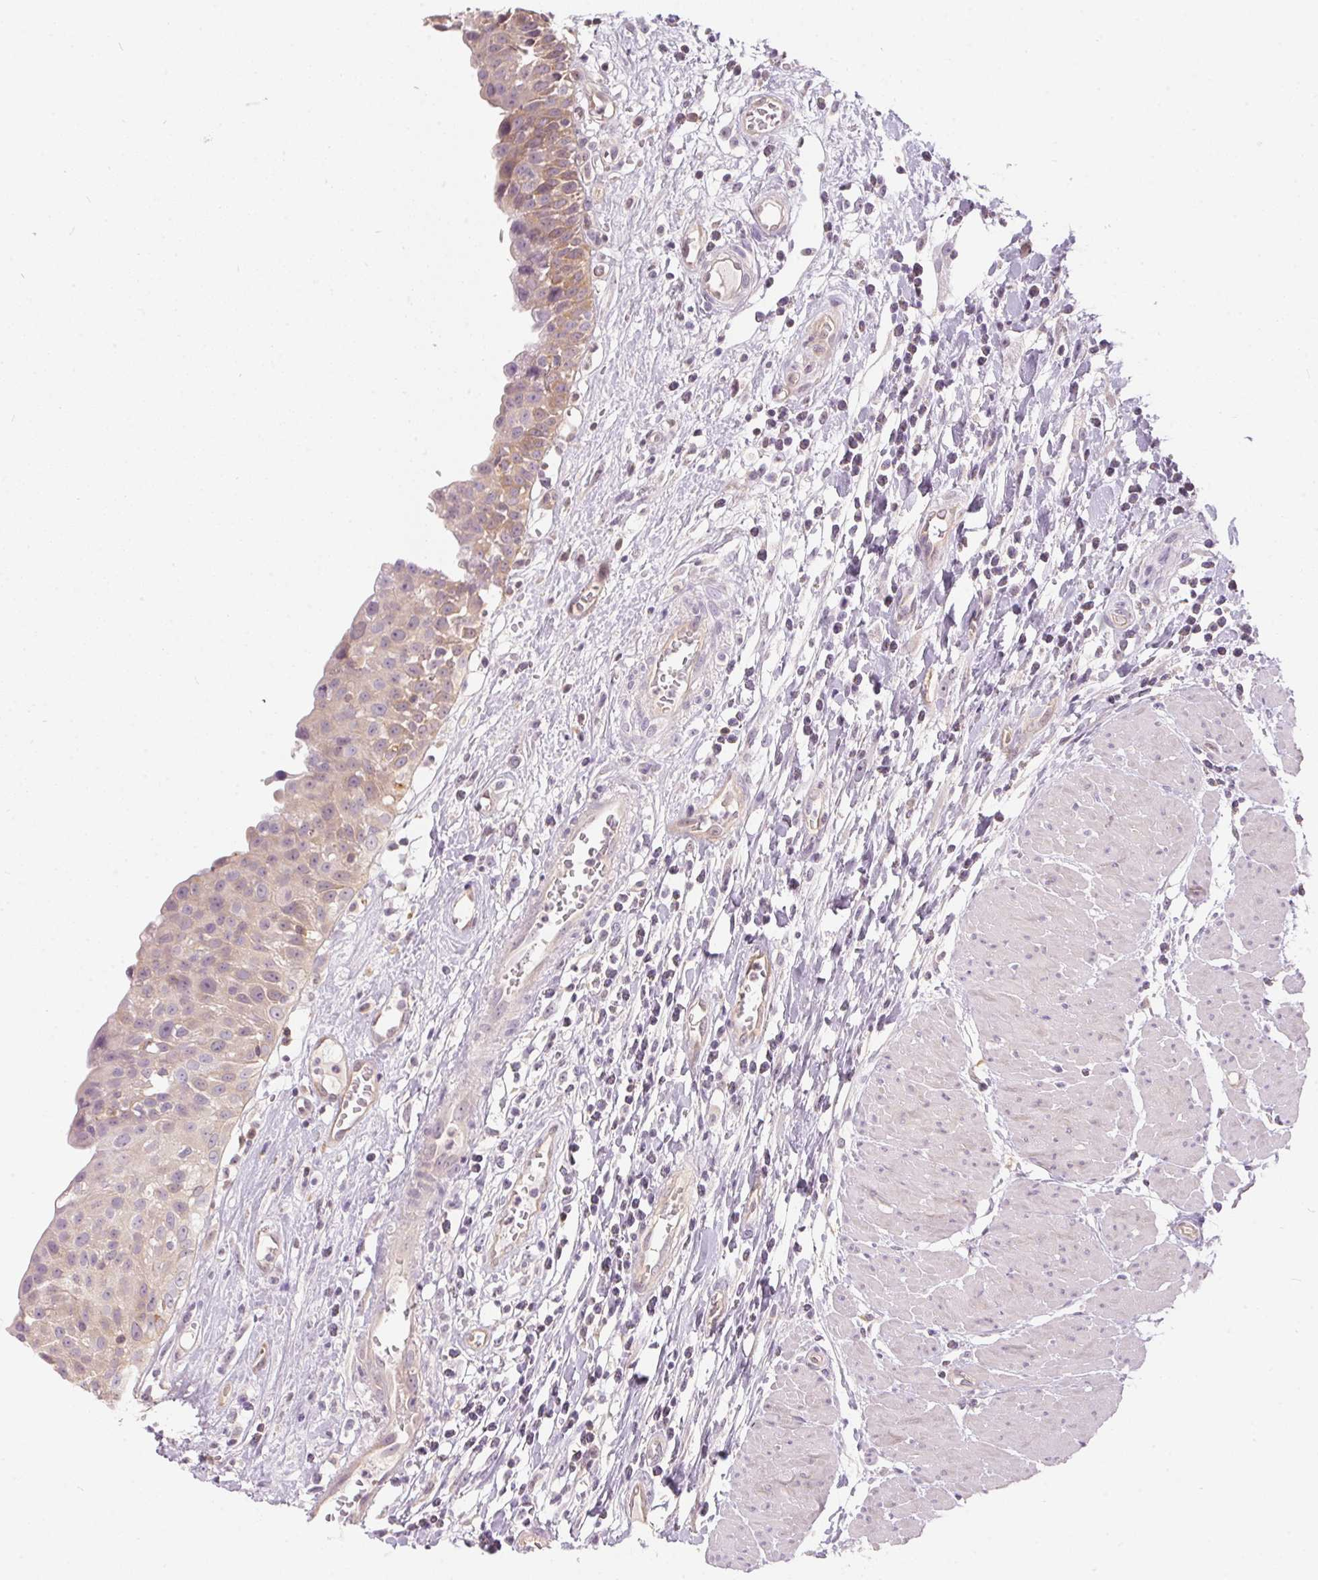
{"staining": {"intensity": "moderate", "quantity": "25%-75%", "location": "cytoplasmic/membranous"}, "tissue": "urinary bladder", "cell_type": "Urothelial cells", "image_type": "normal", "snomed": [{"axis": "morphology", "description": "Normal tissue, NOS"}, {"axis": "topography", "description": "Urinary bladder"}], "caption": "Protein staining displays moderate cytoplasmic/membranous expression in approximately 25%-75% of urothelial cells in normal urinary bladder.", "gene": "BLMH", "patient": {"sex": "male", "age": 64}}